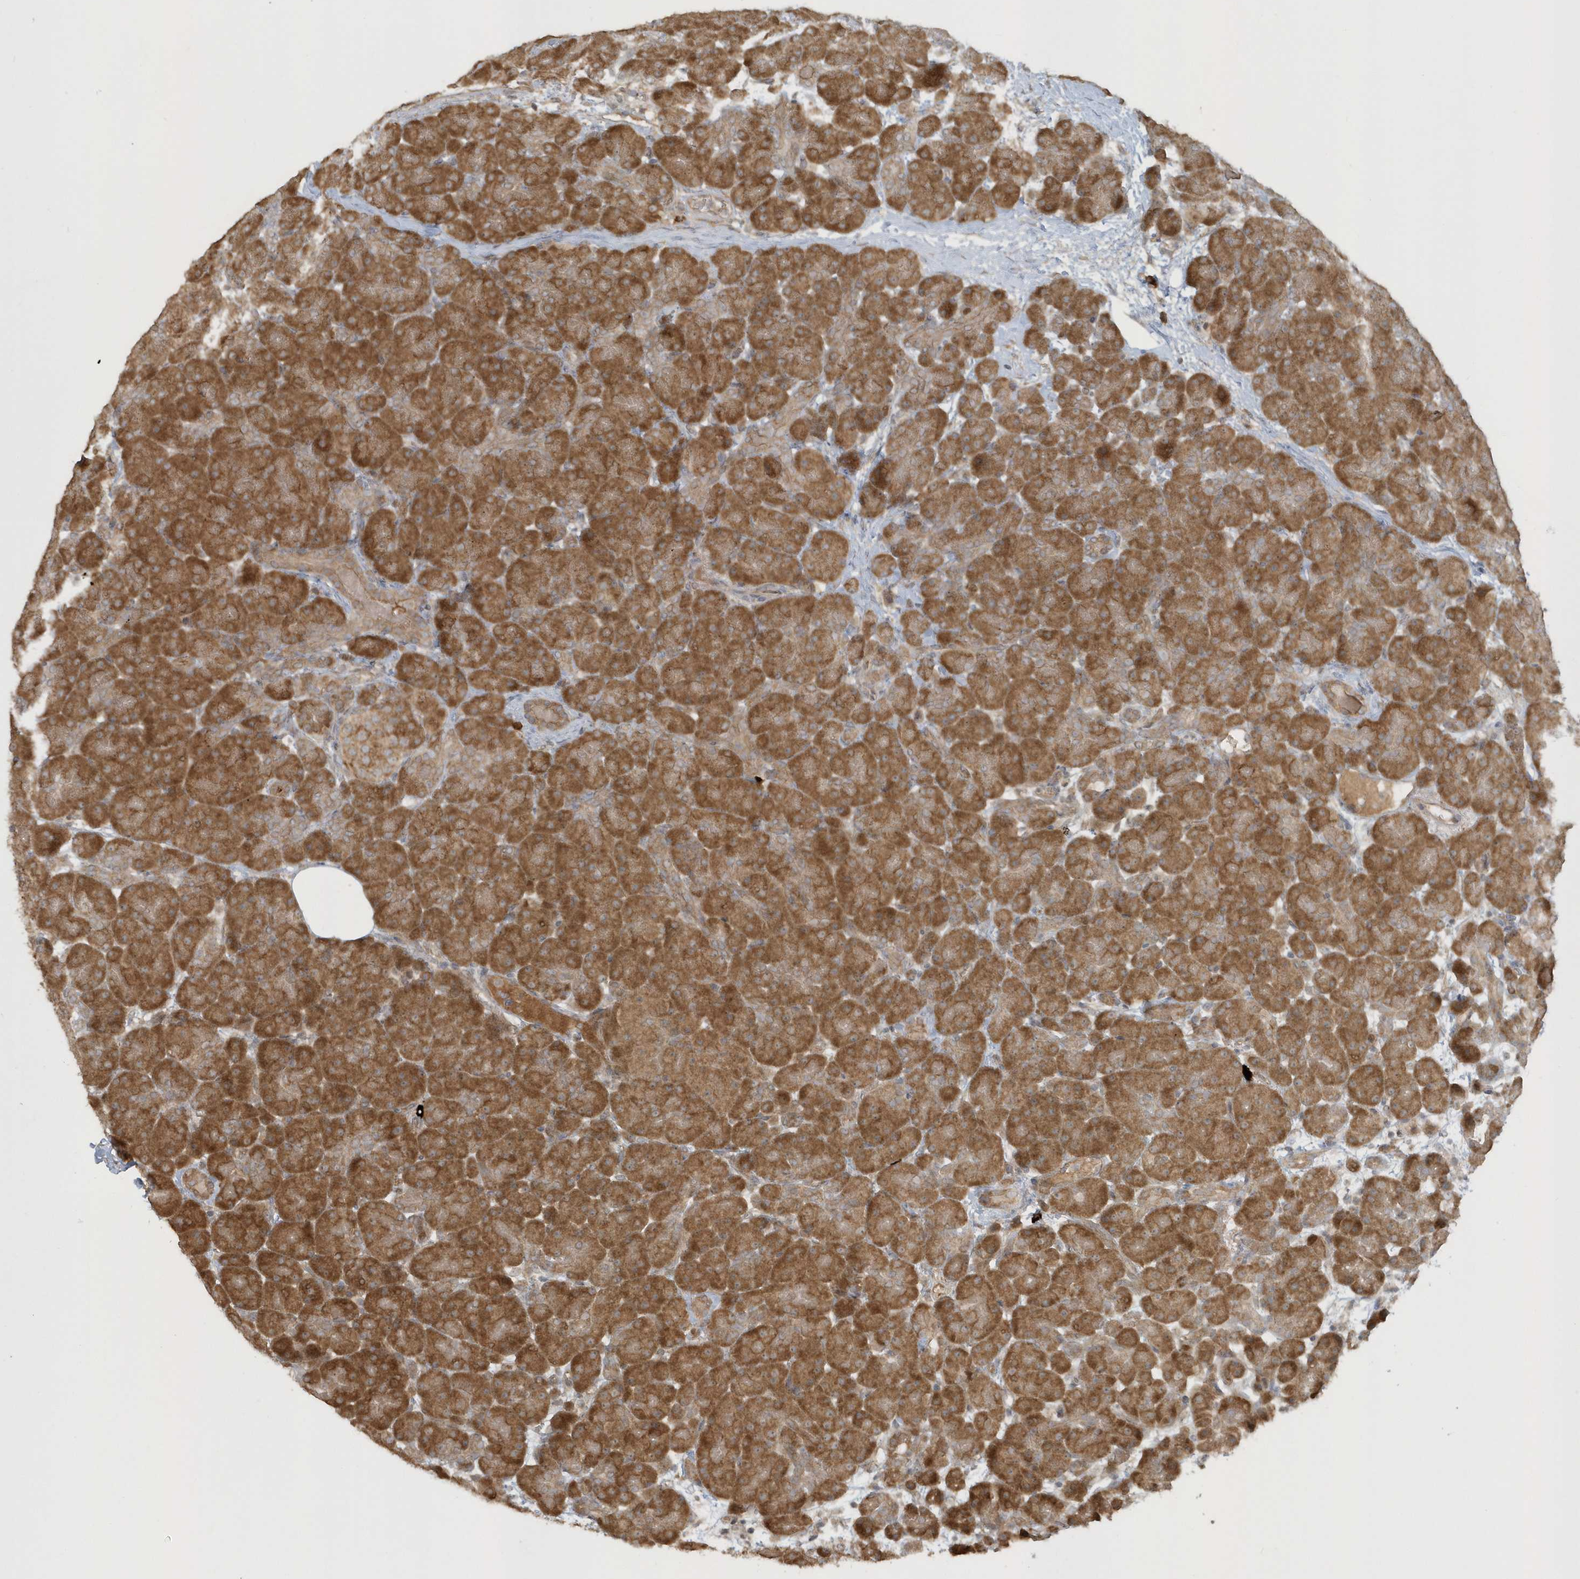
{"staining": {"intensity": "moderate", "quantity": ">75%", "location": "cytoplasmic/membranous"}, "tissue": "pancreas", "cell_type": "Exocrine glandular cells", "image_type": "normal", "snomed": [{"axis": "morphology", "description": "Normal tissue, NOS"}, {"axis": "topography", "description": "Pancreas"}], "caption": "Normal pancreas exhibits moderate cytoplasmic/membranous positivity in about >75% of exocrine glandular cells, visualized by immunohistochemistry.", "gene": "STIM2", "patient": {"sex": "male", "age": 66}}